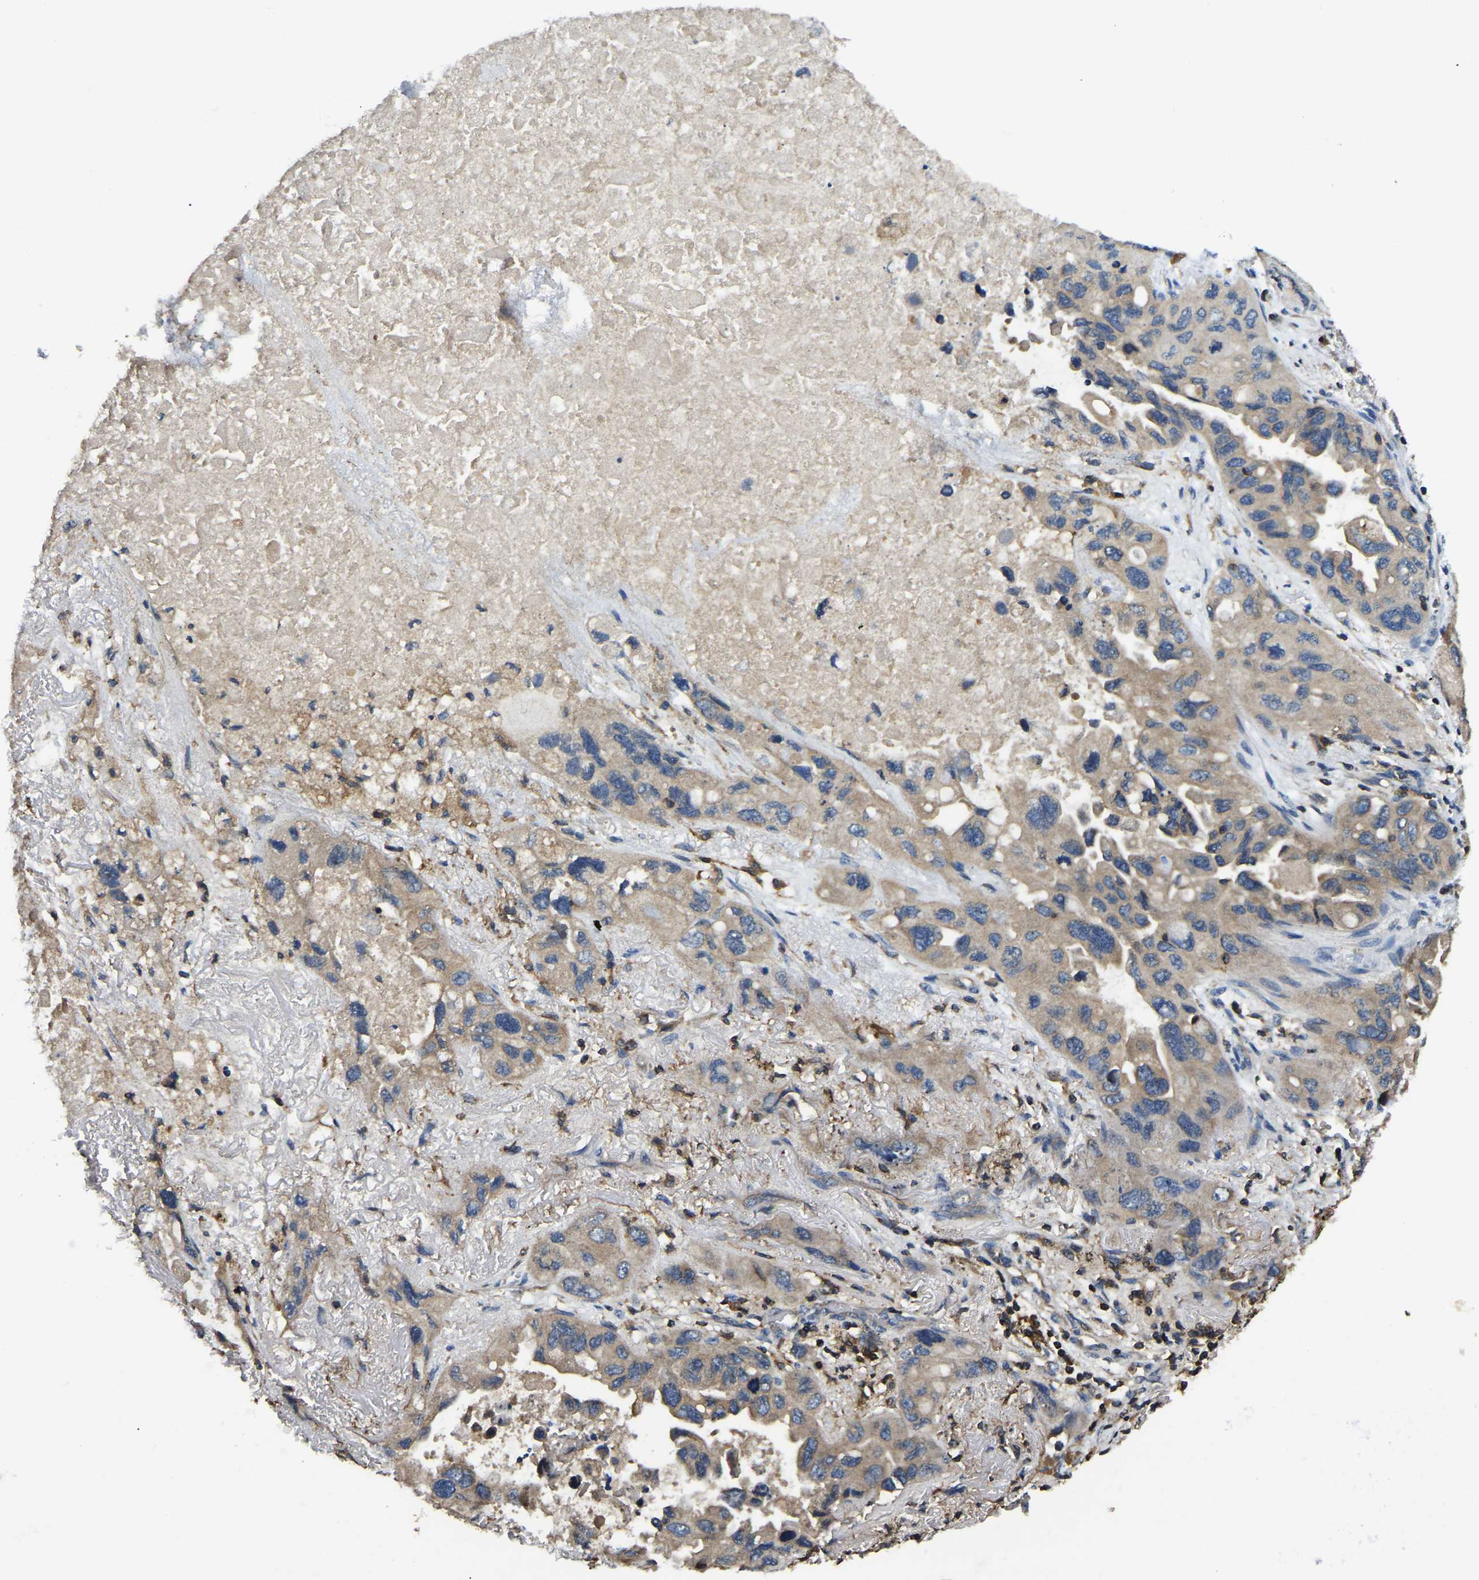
{"staining": {"intensity": "weak", "quantity": ">75%", "location": "cytoplasmic/membranous"}, "tissue": "lung cancer", "cell_type": "Tumor cells", "image_type": "cancer", "snomed": [{"axis": "morphology", "description": "Squamous cell carcinoma, NOS"}, {"axis": "topography", "description": "Lung"}], "caption": "Tumor cells show low levels of weak cytoplasmic/membranous expression in approximately >75% of cells in human lung cancer (squamous cell carcinoma).", "gene": "SMPD2", "patient": {"sex": "female", "age": 73}}